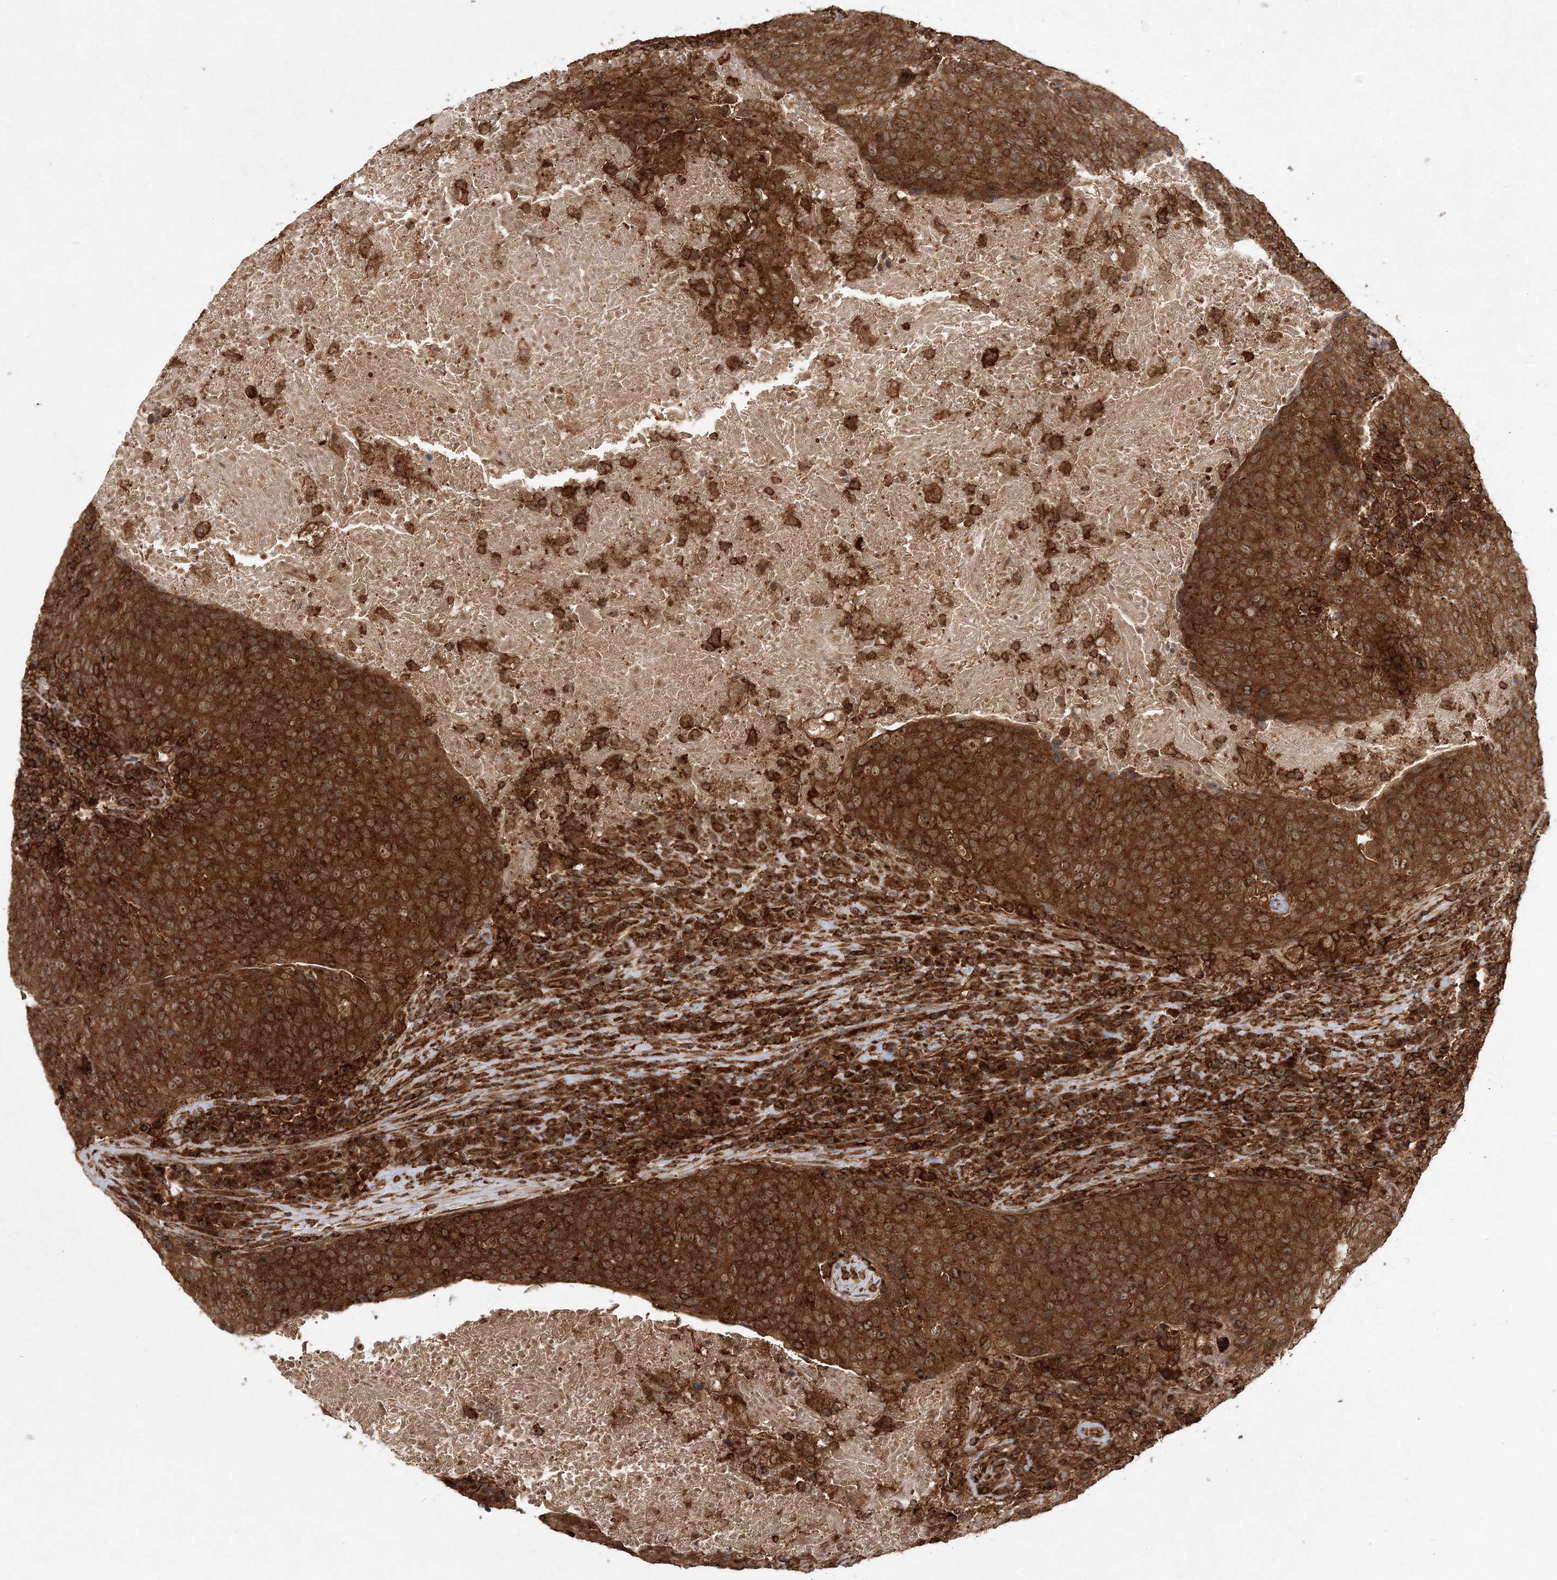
{"staining": {"intensity": "strong", "quantity": ">75%", "location": "cytoplasmic/membranous"}, "tissue": "head and neck cancer", "cell_type": "Tumor cells", "image_type": "cancer", "snomed": [{"axis": "morphology", "description": "Squamous cell carcinoma, NOS"}, {"axis": "morphology", "description": "Squamous cell carcinoma, metastatic, NOS"}, {"axis": "topography", "description": "Lymph node"}, {"axis": "topography", "description": "Head-Neck"}], "caption": "This is an image of immunohistochemistry (IHC) staining of head and neck cancer, which shows strong positivity in the cytoplasmic/membranous of tumor cells.", "gene": "WDR37", "patient": {"sex": "male", "age": 62}}